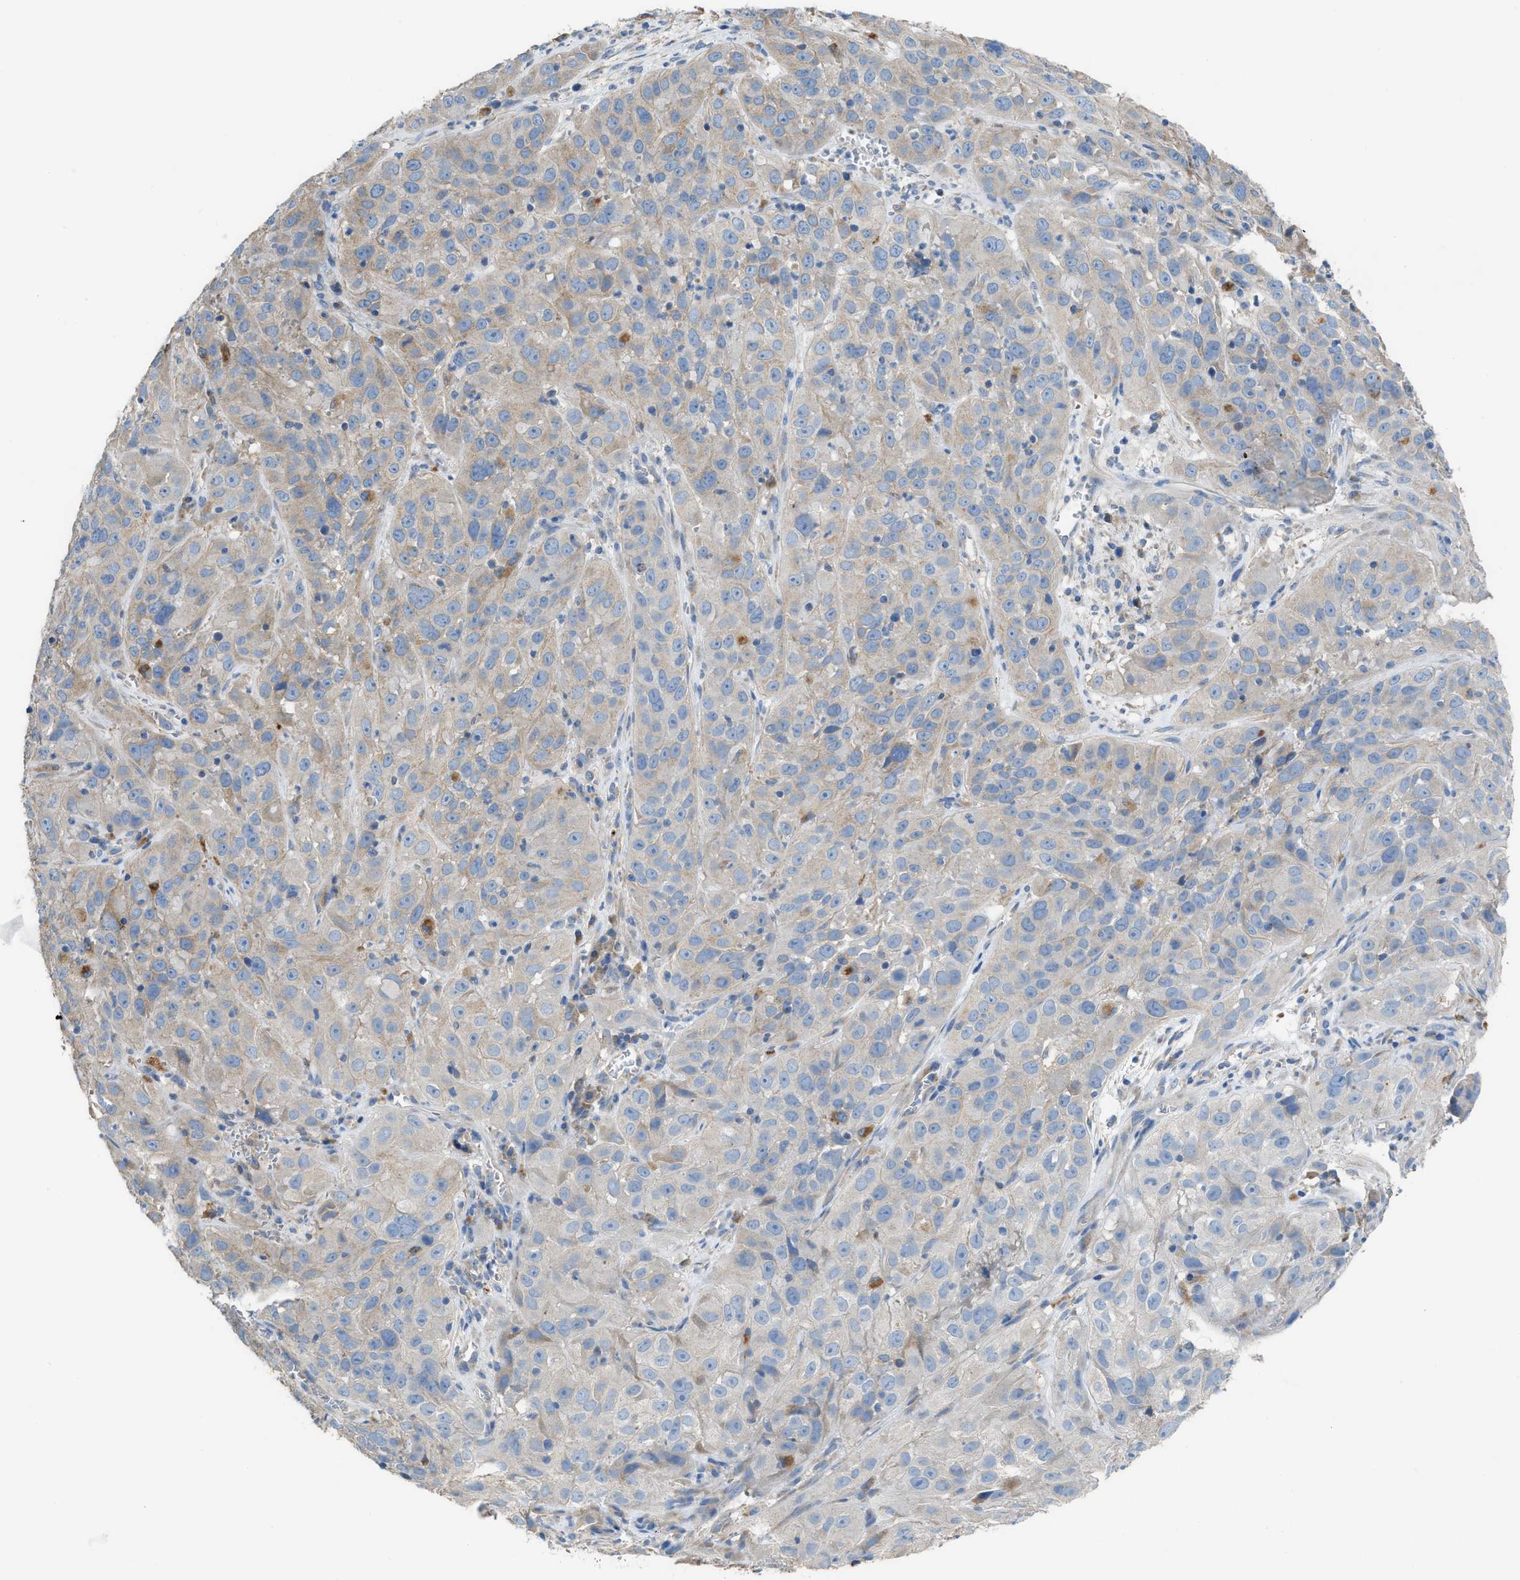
{"staining": {"intensity": "weak", "quantity": "<25%", "location": "cytoplasmic/membranous"}, "tissue": "cervical cancer", "cell_type": "Tumor cells", "image_type": "cancer", "snomed": [{"axis": "morphology", "description": "Squamous cell carcinoma, NOS"}, {"axis": "topography", "description": "Cervix"}], "caption": "Immunohistochemistry micrograph of human squamous cell carcinoma (cervical) stained for a protein (brown), which displays no expression in tumor cells.", "gene": "AOAH", "patient": {"sex": "female", "age": 32}}